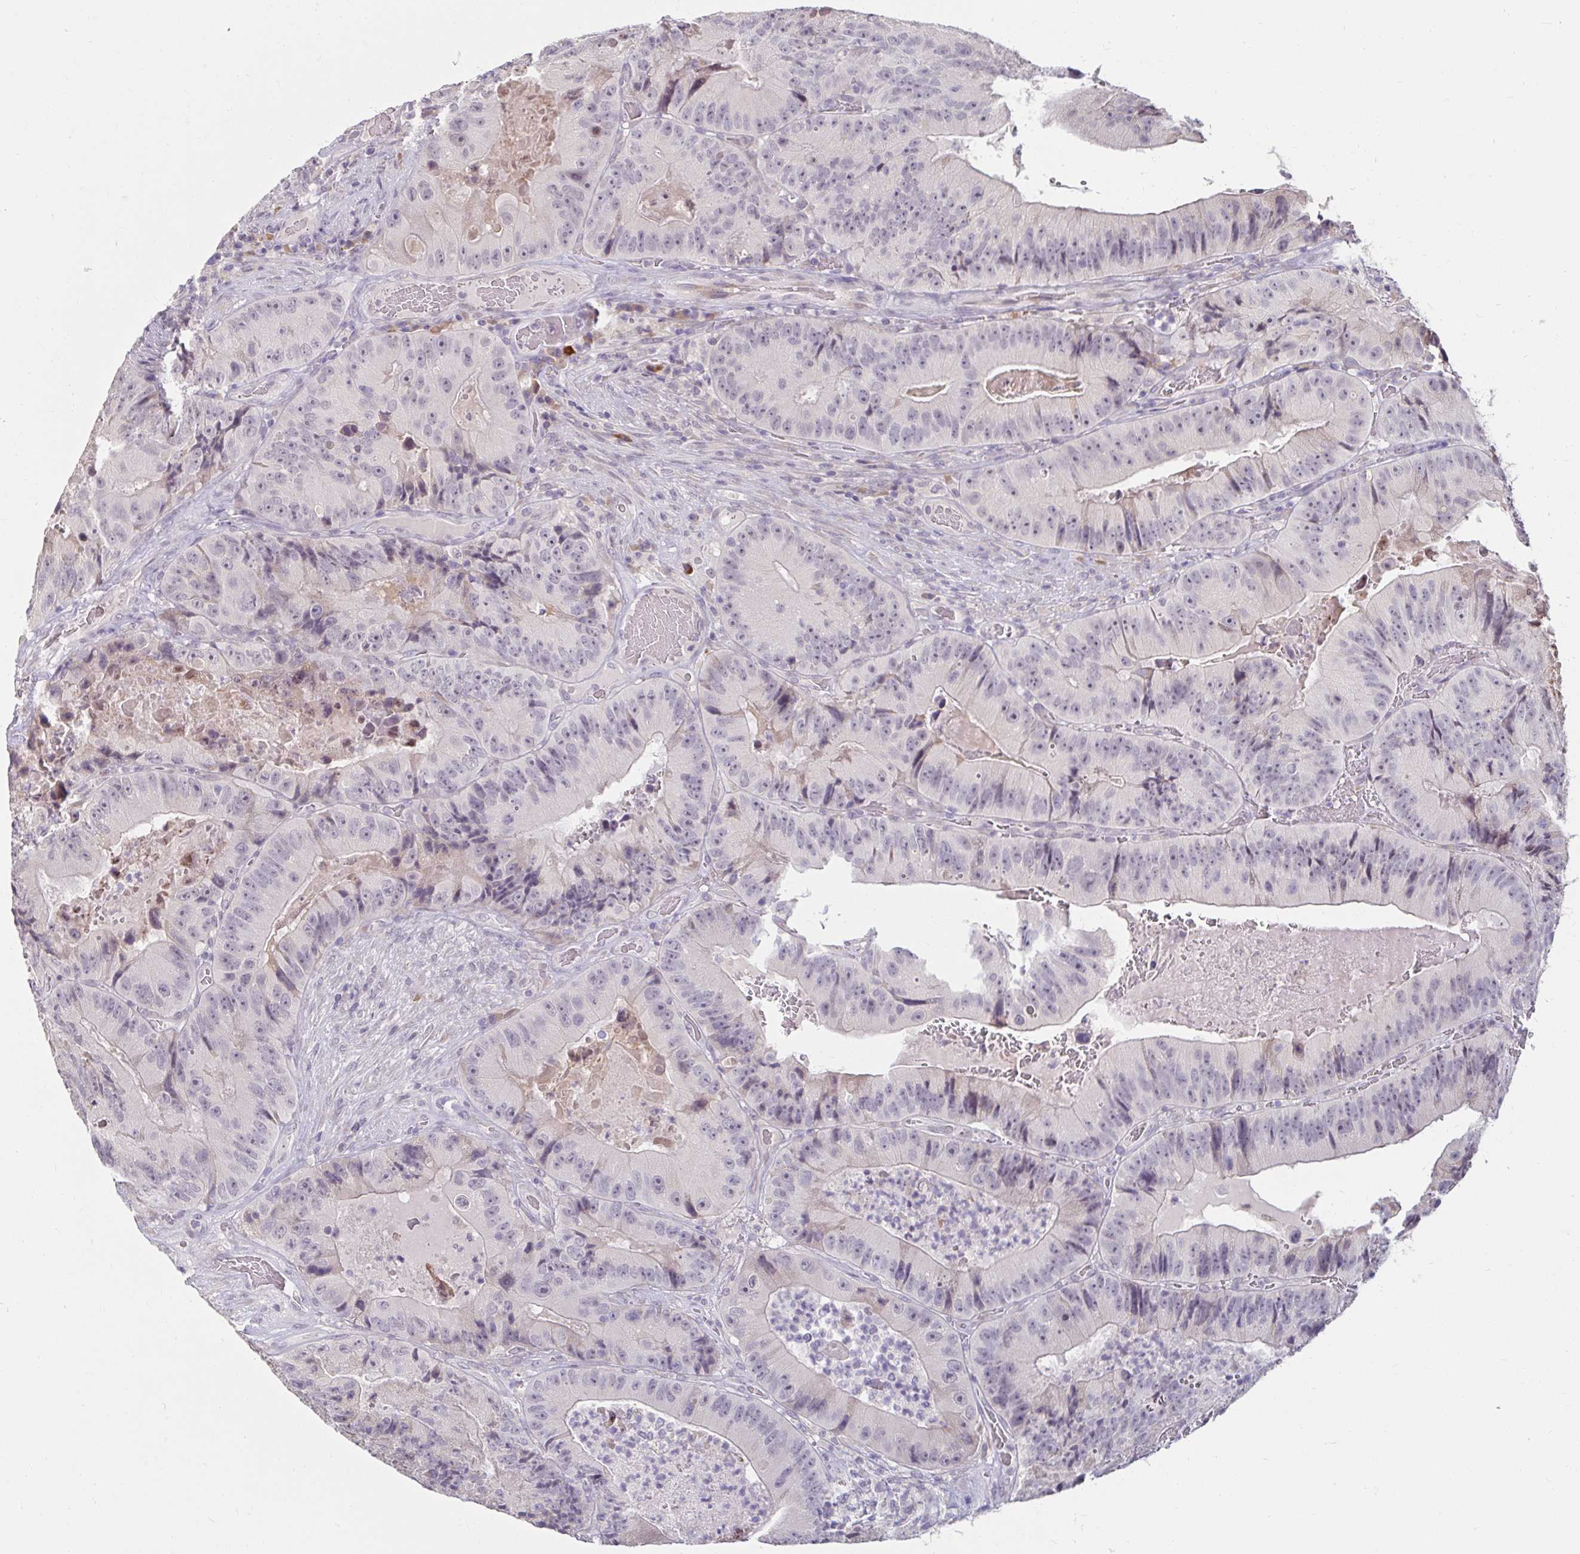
{"staining": {"intensity": "negative", "quantity": "none", "location": "none"}, "tissue": "colorectal cancer", "cell_type": "Tumor cells", "image_type": "cancer", "snomed": [{"axis": "morphology", "description": "Adenocarcinoma, NOS"}, {"axis": "topography", "description": "Colon"}], "caption": "Histopathology image shows no protein staining in tumor cells of colorectal cancer (adenocarcinoma) tissue. (DAB immunohistochemistry (IHC), high magnification).", "gene": "DDN", "patient": {"sex": "female", "age": 86}}